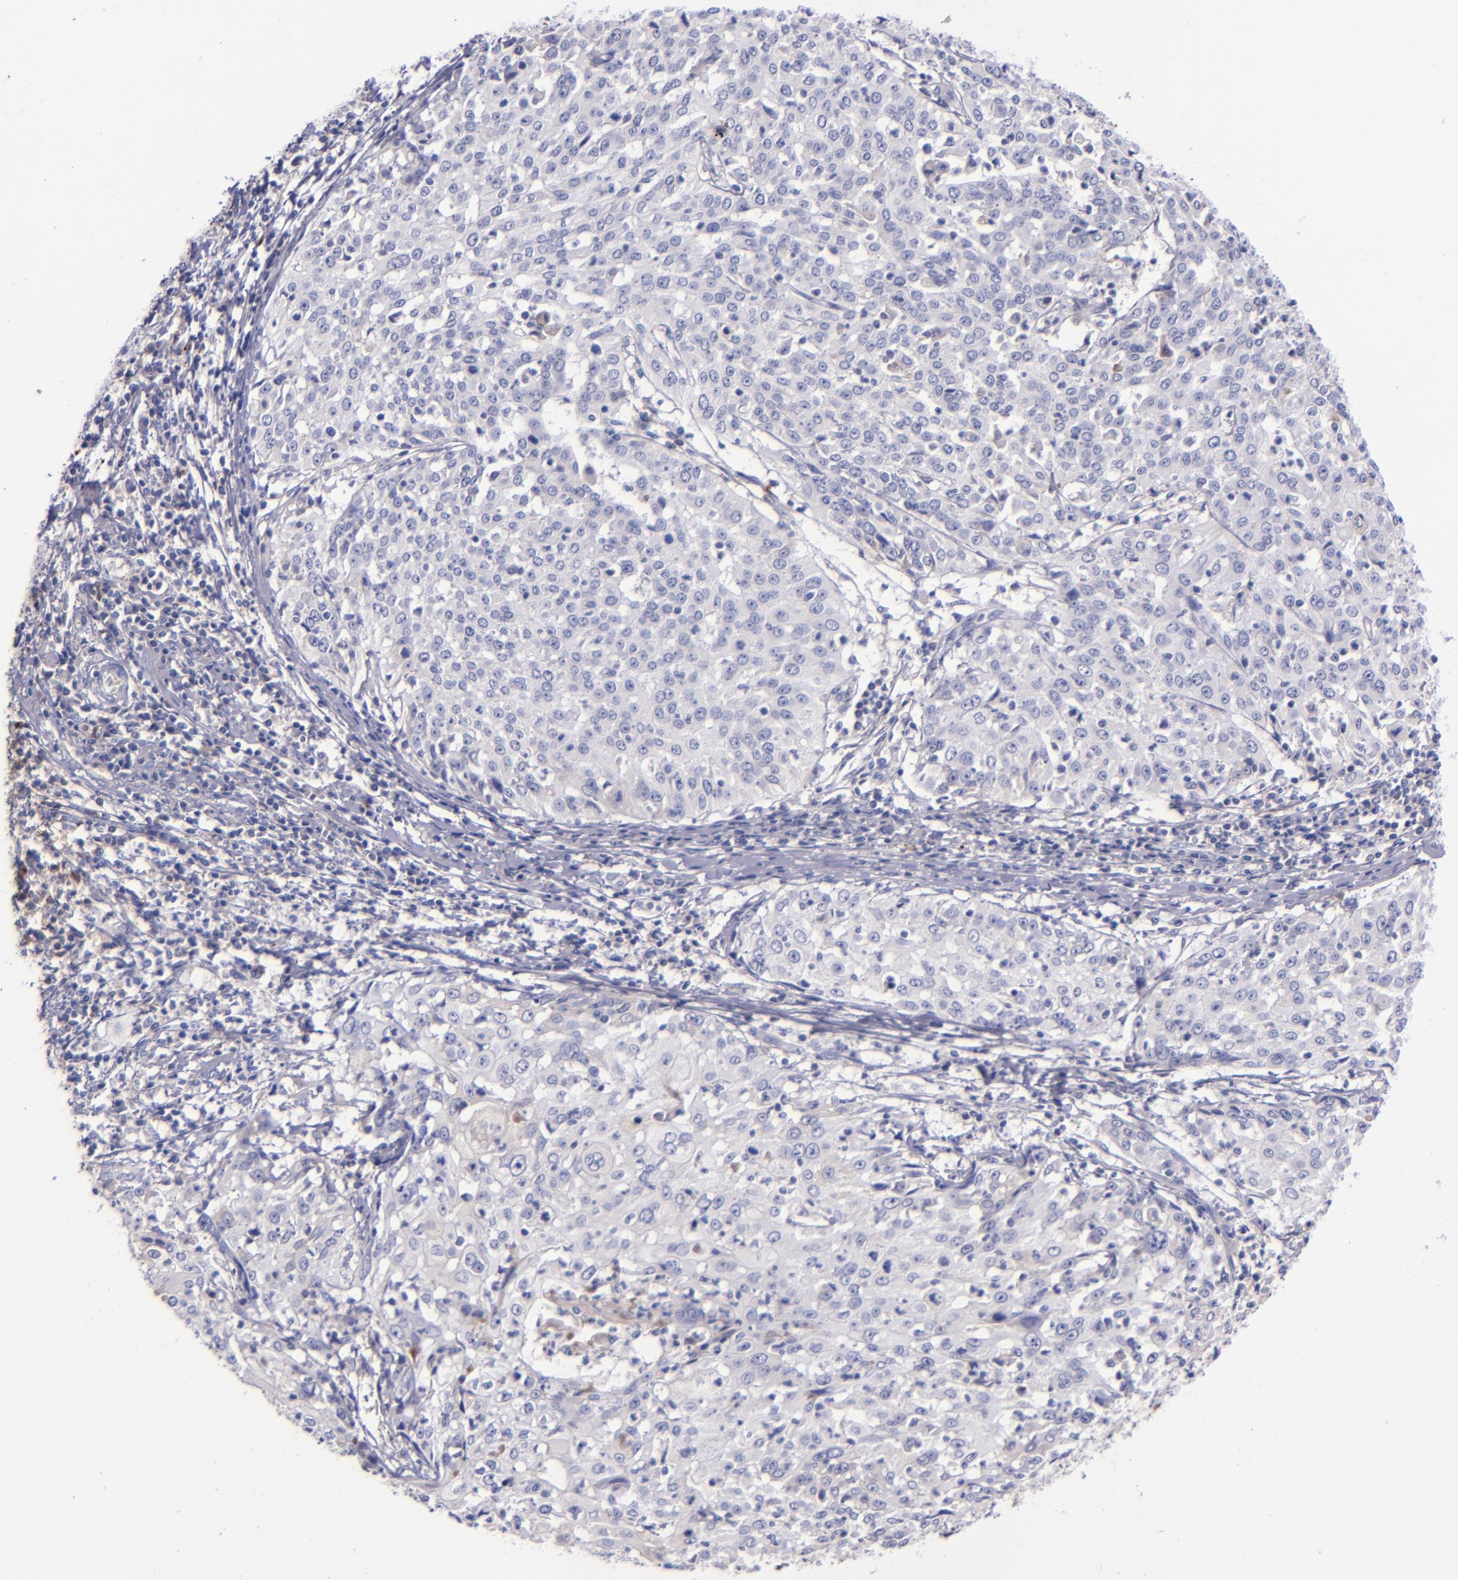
{"staining": {"intensity": "negative", "quantity": "none", "location": "none"}, "tissue": "cervical cancer", "cell_type": "Tumor cells", "image_type": "cancer", "snomed": [{"axis": "morphology", "description": "Squamous cell carcinoma, NOS"}, {"axis": "topography", "description": "Cervix"}], "caption": "High power microscopy image of an IHC photomicrograph of squamous cell carcinoma (cervical), revealing no significant positivity in tumor cells.", "gene": "KNG1", "patient": {"sex": "female", "age": 39}}